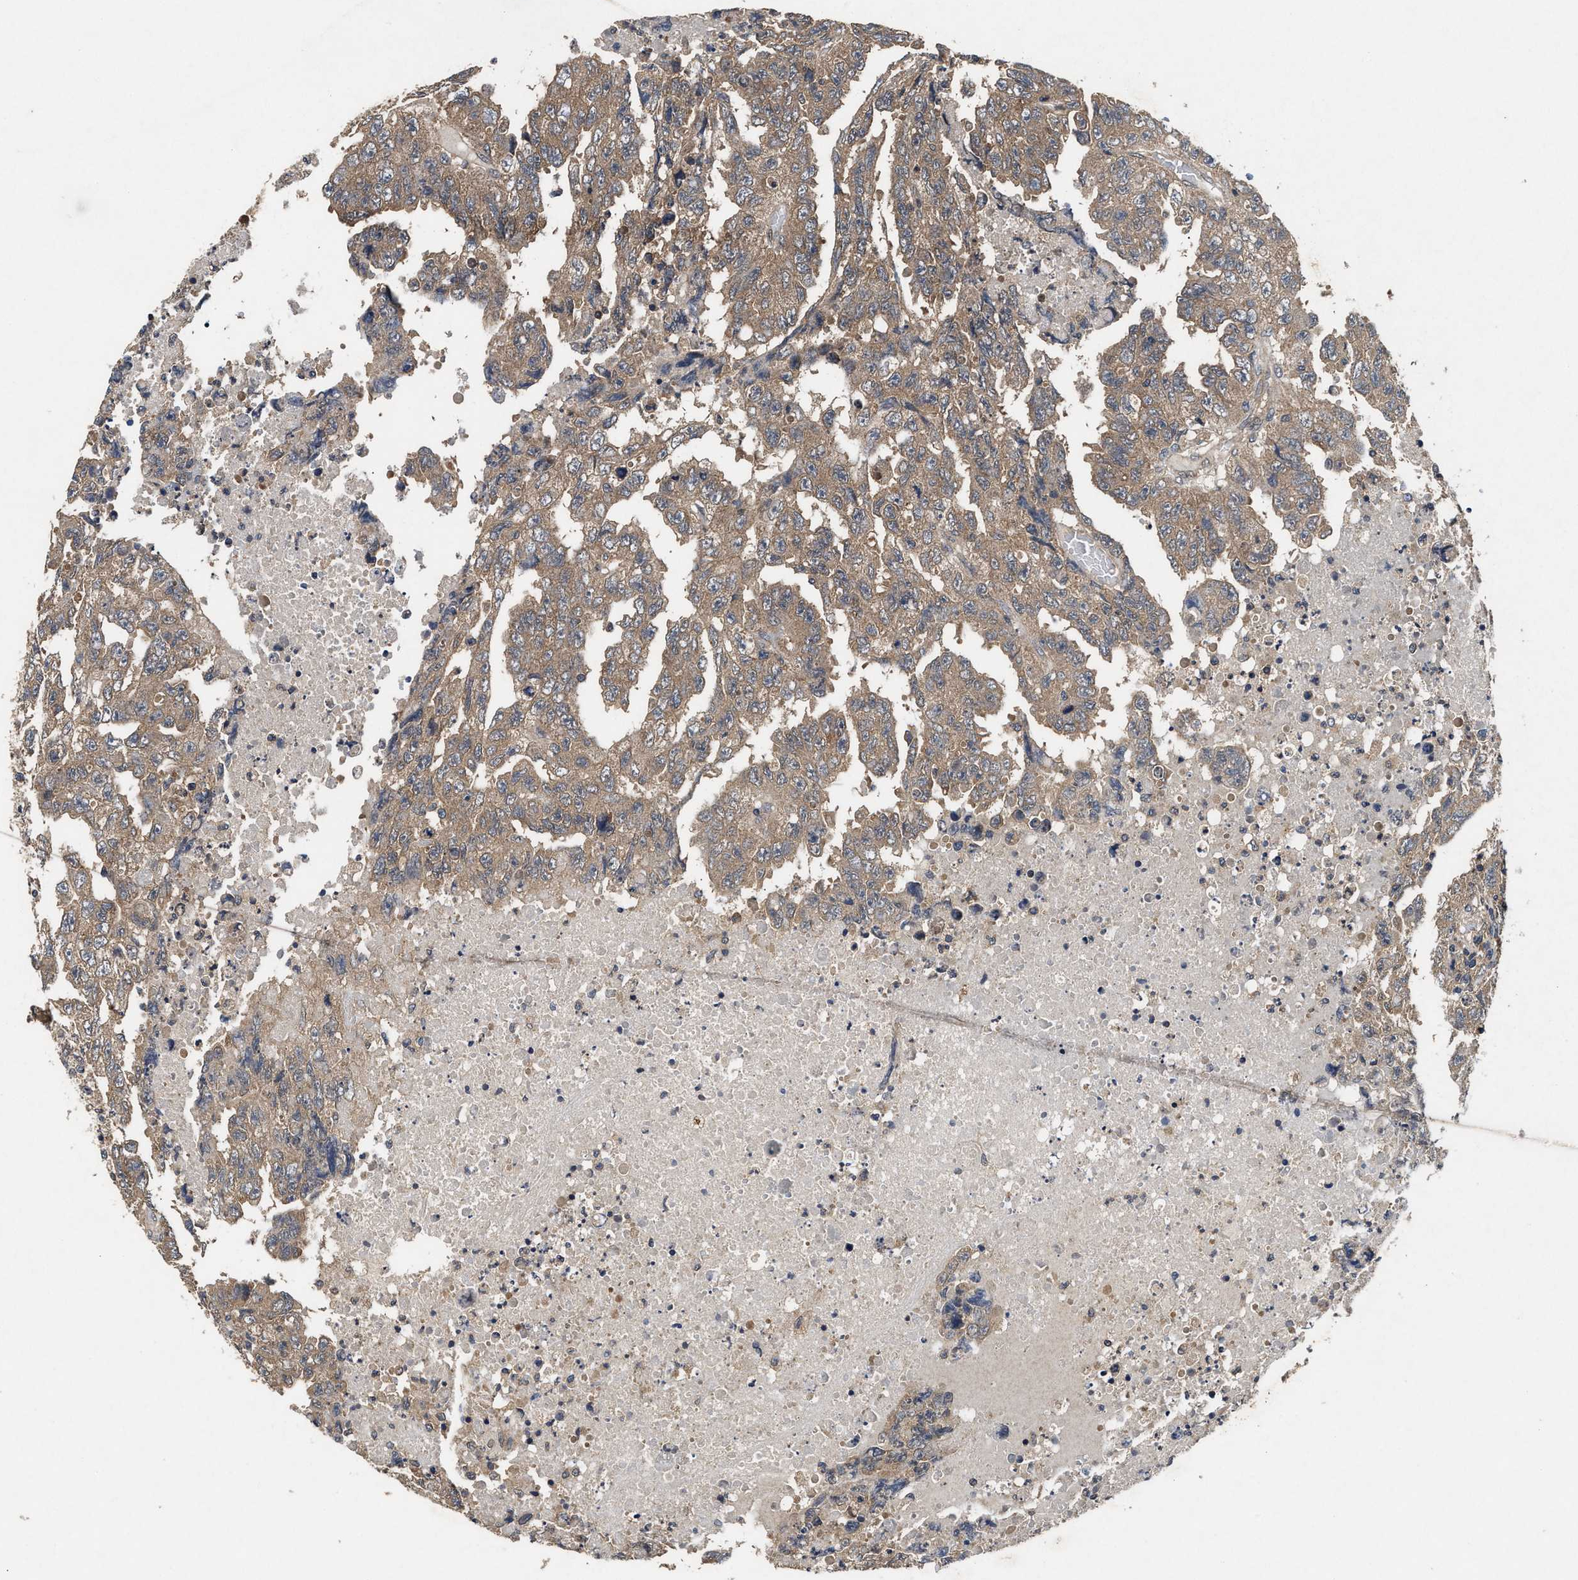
{"staining": {"intensity": "weak", "quantity": ">75%", "location": "cytoplasmic/membranous"}, "tissue": "testis cancer", "cell_type": "Tumor cells", "image_type": "cancer", "snomed": [{"axis": "morphology", "description": "Necrosis, NOS"}, {"axis": "morphology", "description": "Carcinoma, Embryonal, NOS"}, {"axis": "topography", "description": "Testis"}], "caption": "A low amount of weak cytoplasmic/membranous positivity is seen in about >75% of tumor cells in testis cancer tissue. The protein of interest is stained brown, and the nuclei are stained in blue (DAB (3,3'-diaminobenzidine) IHC with brightfield microscopy, high magnification).", "gene": "PDAP1", "patient": {"sex": "male", "age": 19}}